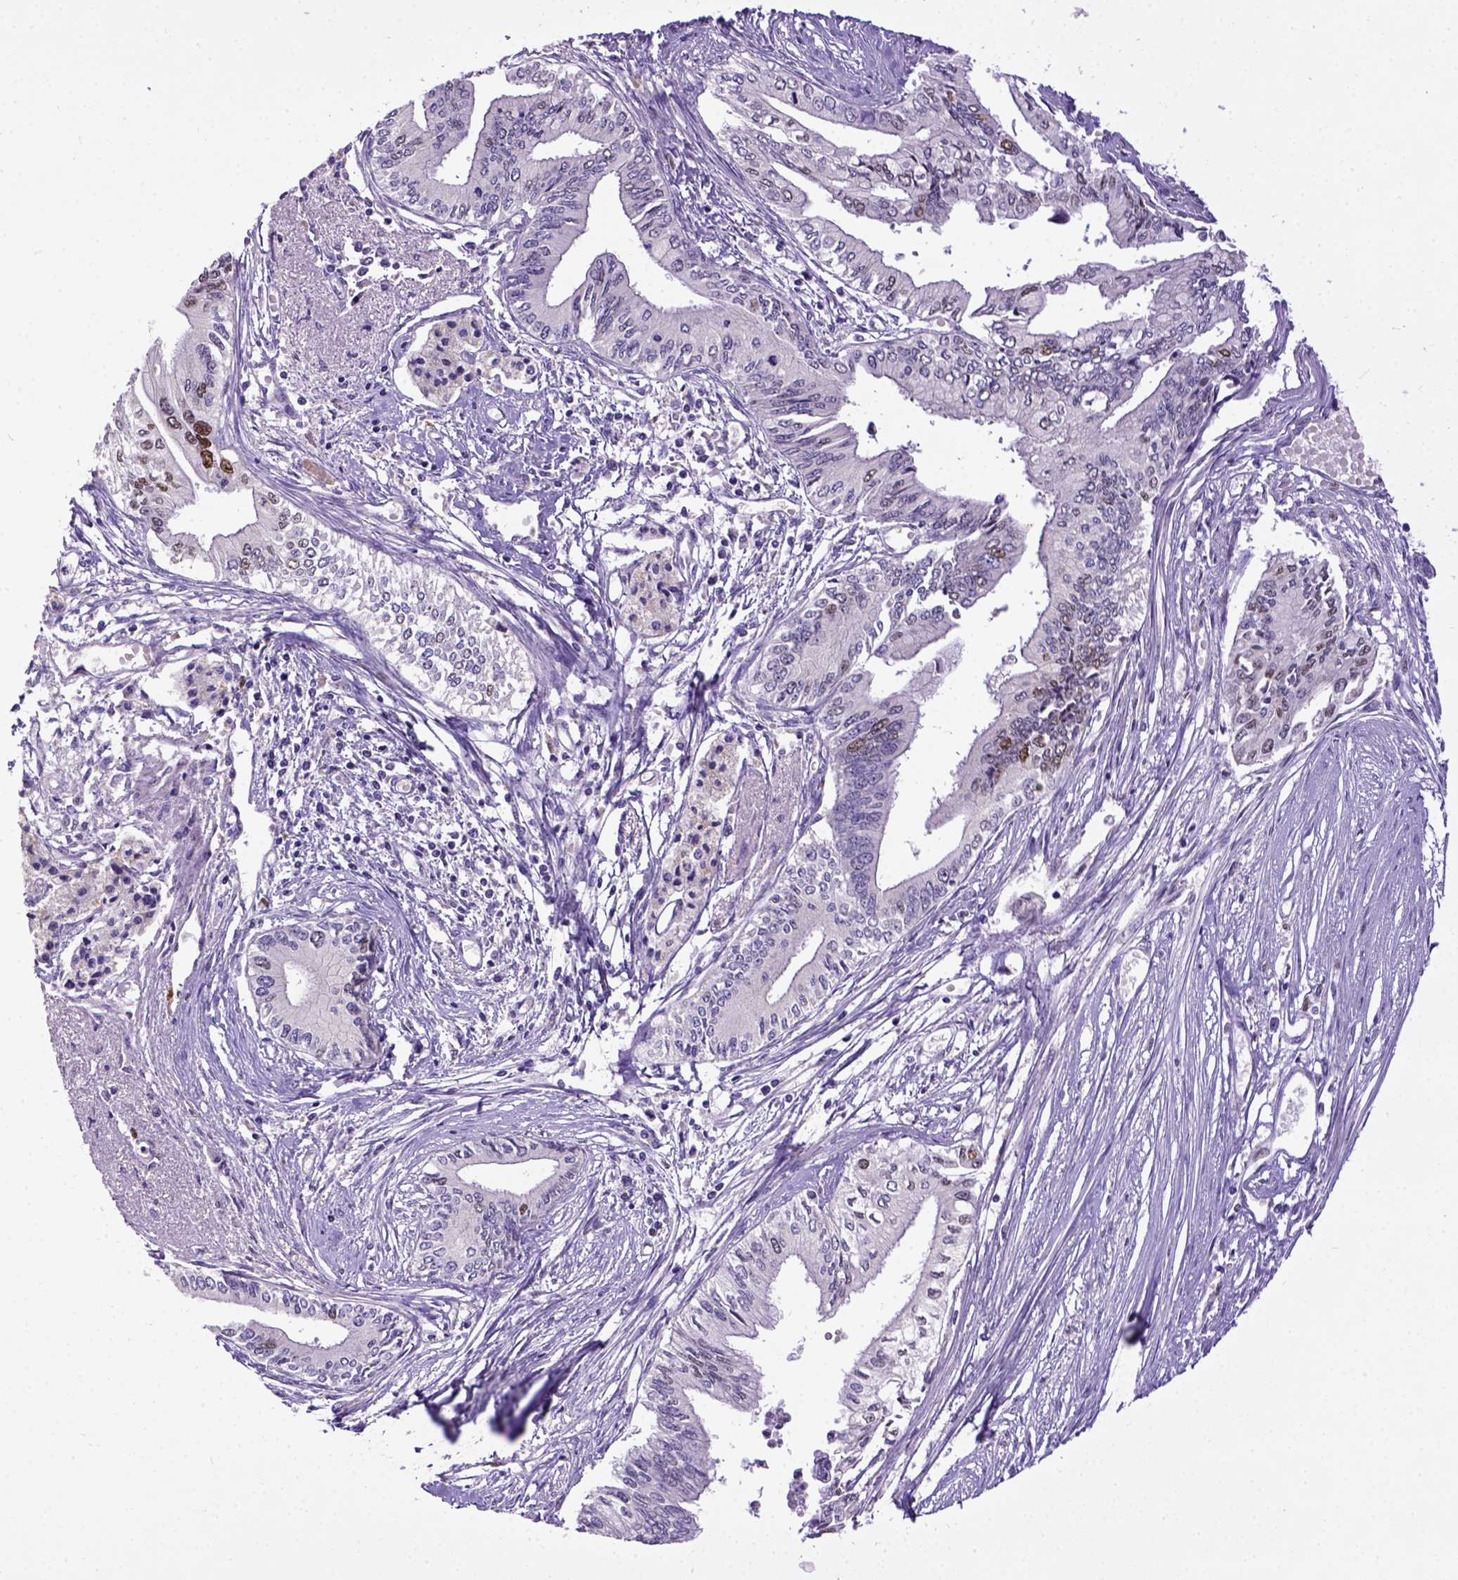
{"staining": {"intensity": "moderate", "quantity": "25%-75%", "location": "nuclear"}, "tissue": "pancreatic cancer", "cell_type": "Tumor cells", "image_type": "cancer", "snomed": [{"axis": "morphology", "description": "Adenocarcinoma, NOS"}, {"axis": "topography", "description": "Pancreas"}], "caption": "A medium amount of moderate nuclear positivity is seen in about 25%-75% of tumor cells in adenocarcinoma (pancreatic) tissue.", "gene": "CDKN1A", "patient": {"sex": "female", "age": 61}}